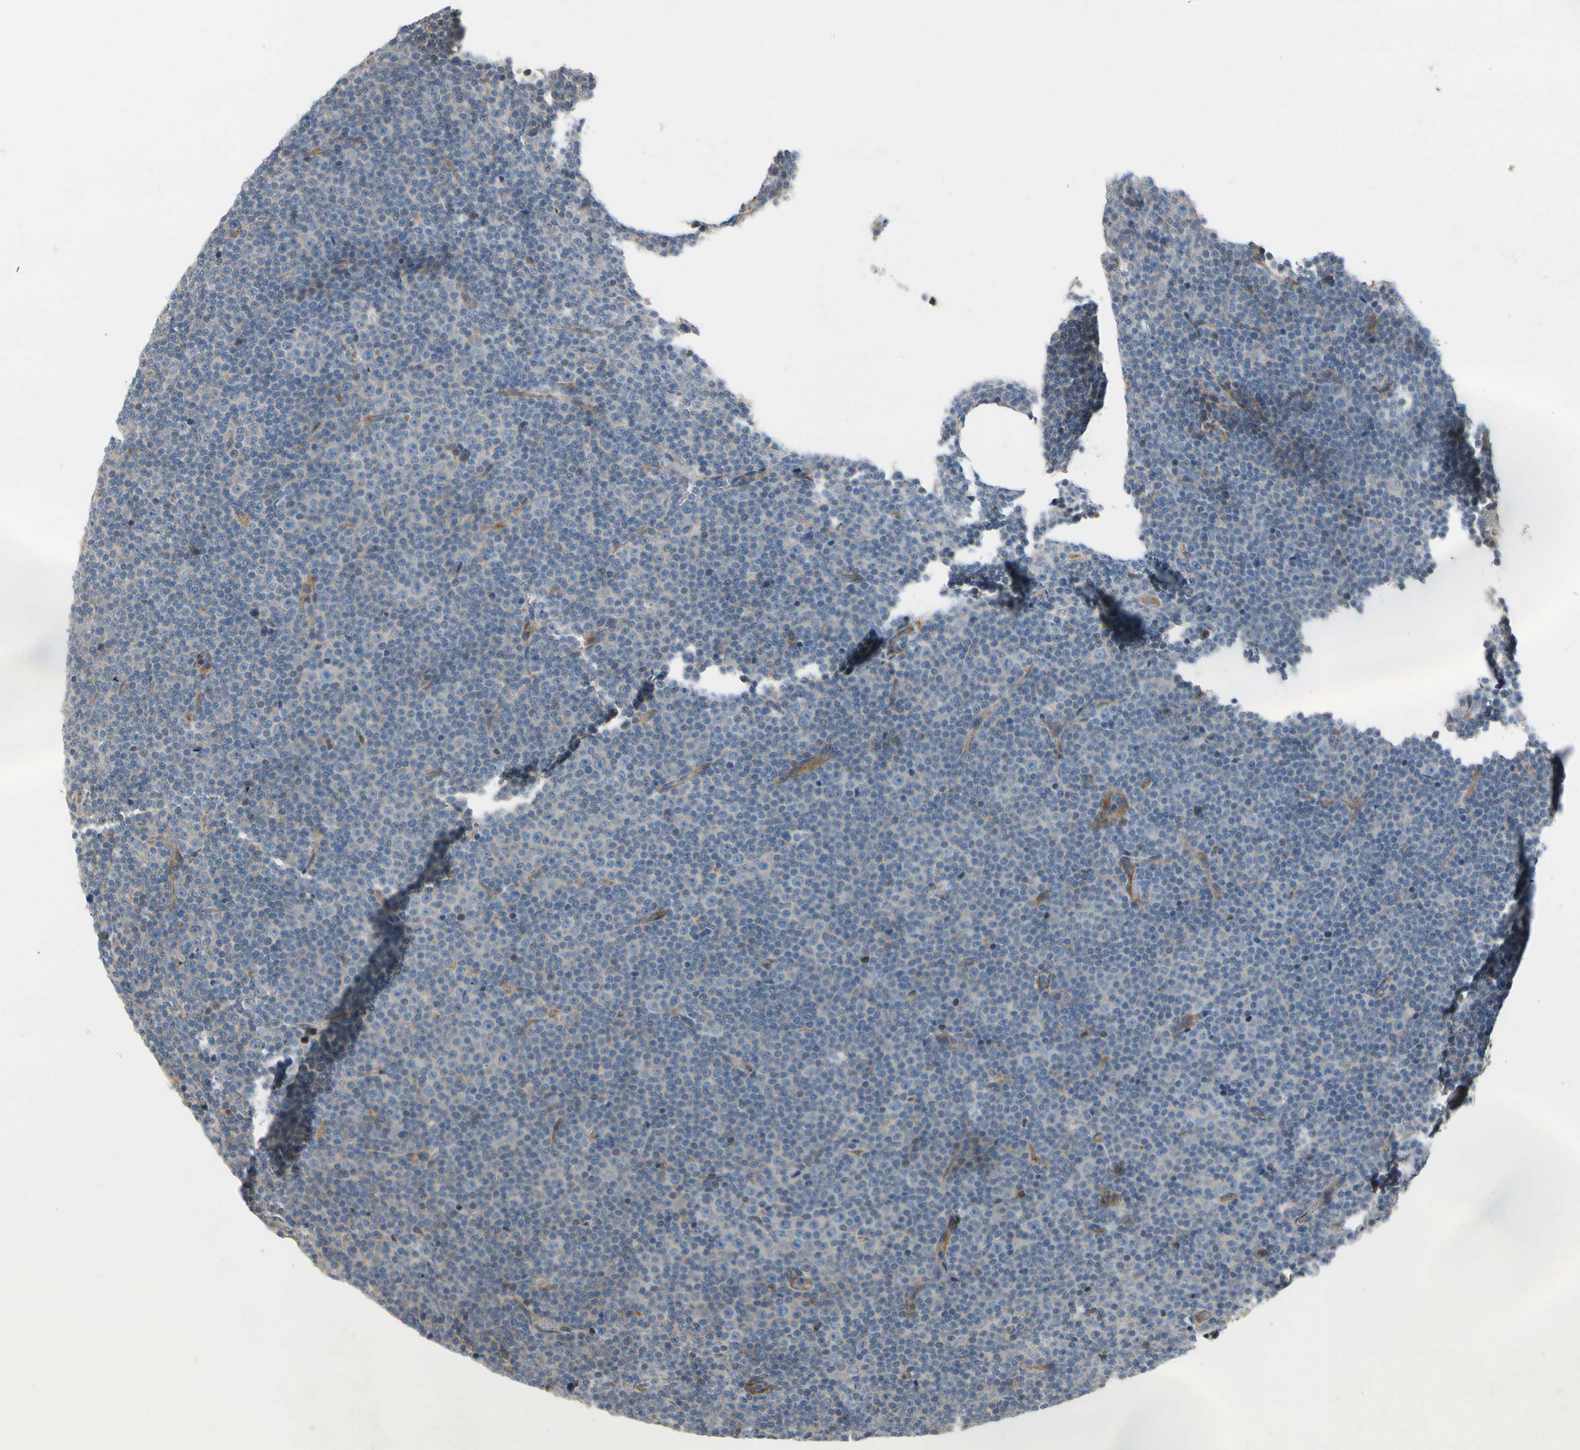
{"staining": {"intensity": "negative", "quantity": "none", "location": "none"}, "tissue": "lymphoma", "cell_type": "Tumor cells", "image_type": "cancer", "snomed": [{"axis": "morphology", "description": "Malignant lymphoma, non-Hodgkin's type, Low grade"}, {"axis": "topography", "description": "Lymph node"}], "caption": "This is an IHC micrograph of lymphoma. There is no positivity in tumor cells.", "gene": "TPM1", "patient": {"sex": "female", "age": 67}}